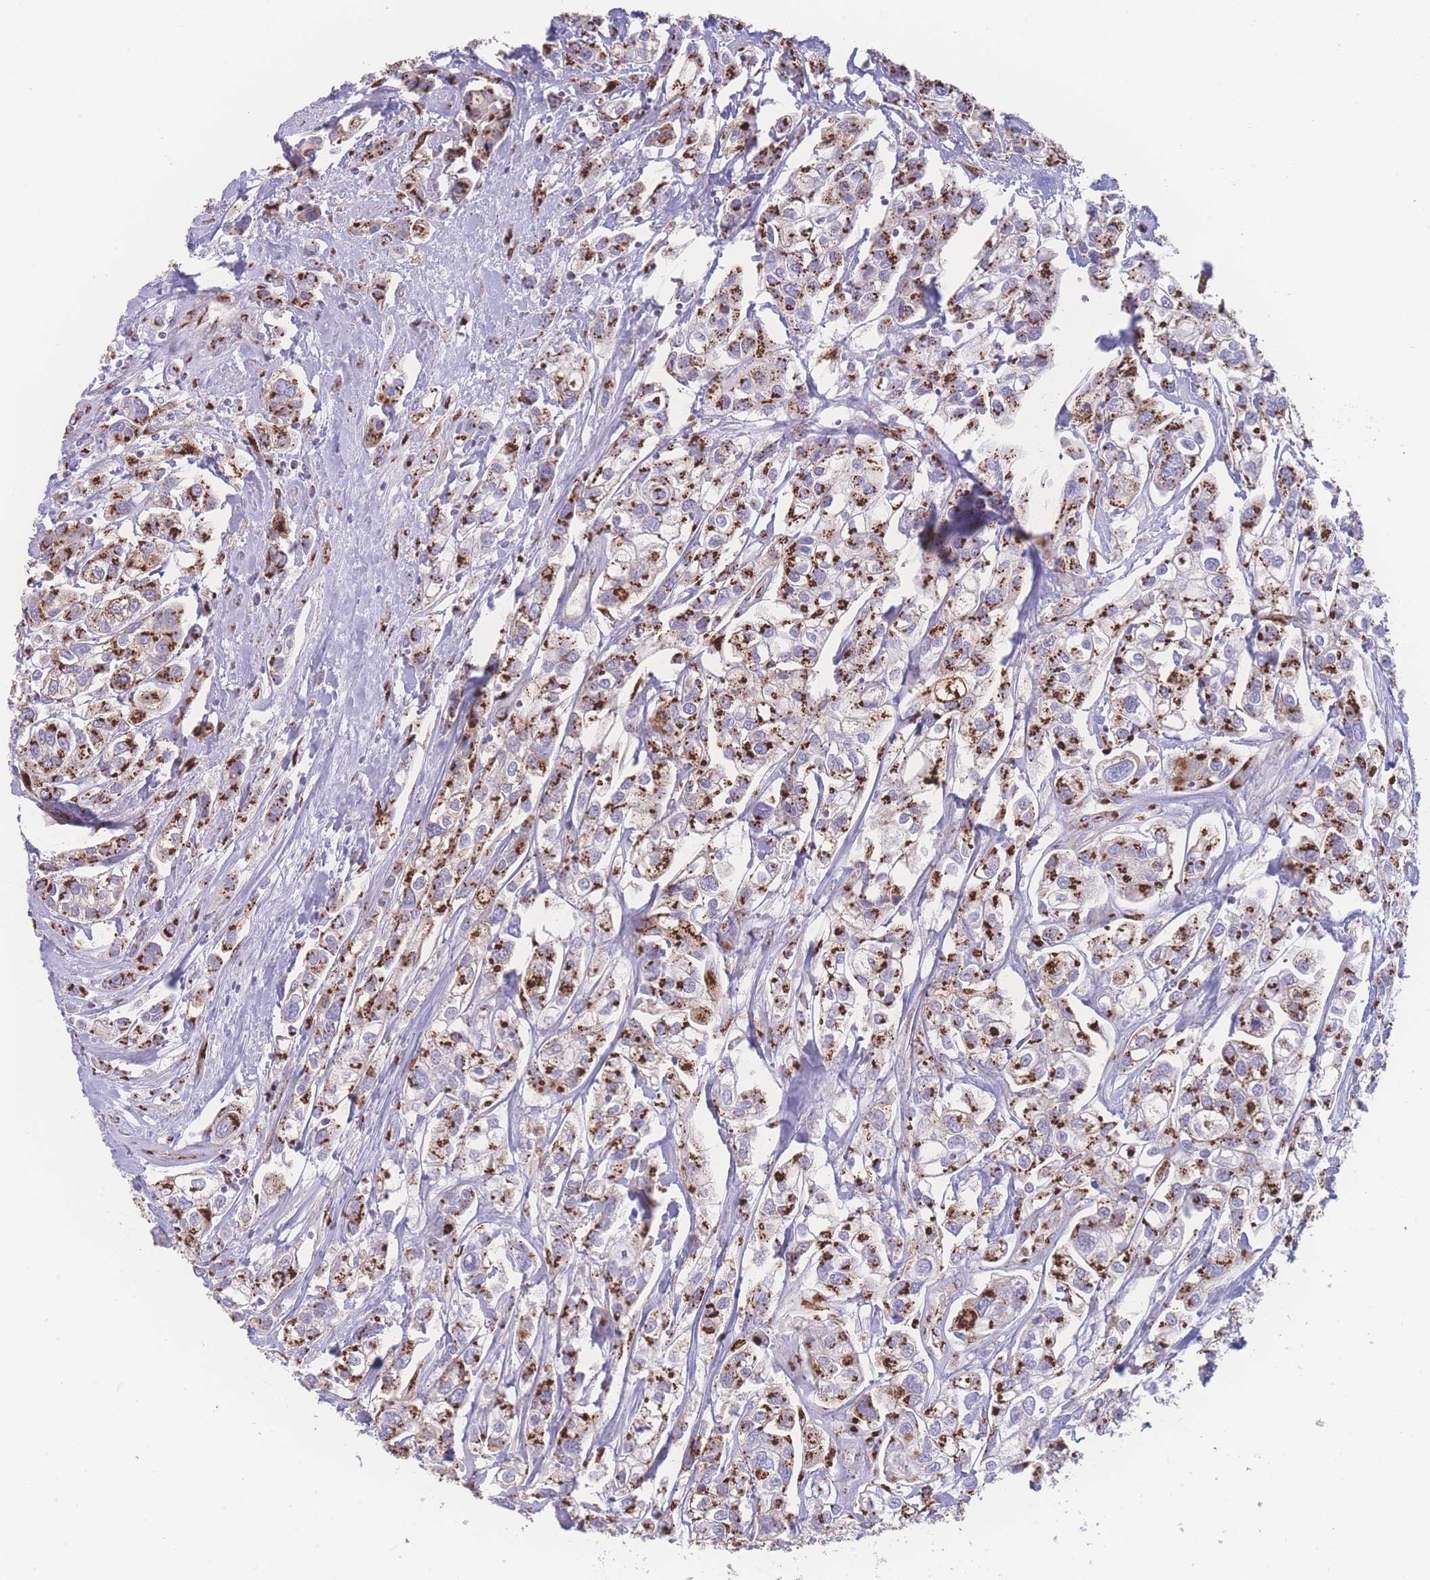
{"staining": {"intensity": "strong", "quantity": ">75%", "location": "cytoplasmic/membranous"}, "tissue": "urothelial cancer", "cell_type": "Tumor cells", "image_type": "cancer", "snomed": [{"axis": "morphology", "description": "Urothelial carcinoma, High grade"}, {"axis": "topography", "description": "Urinary bladder"}], "caption": "Tumor cells reveal high levels of strong cytoplasmic/membranous staining in approximately >75% of cells in human urothelial carcinoma (high-grade).", "gene": "GOLM2", "patient": {"sex": "male", "age": 67}}